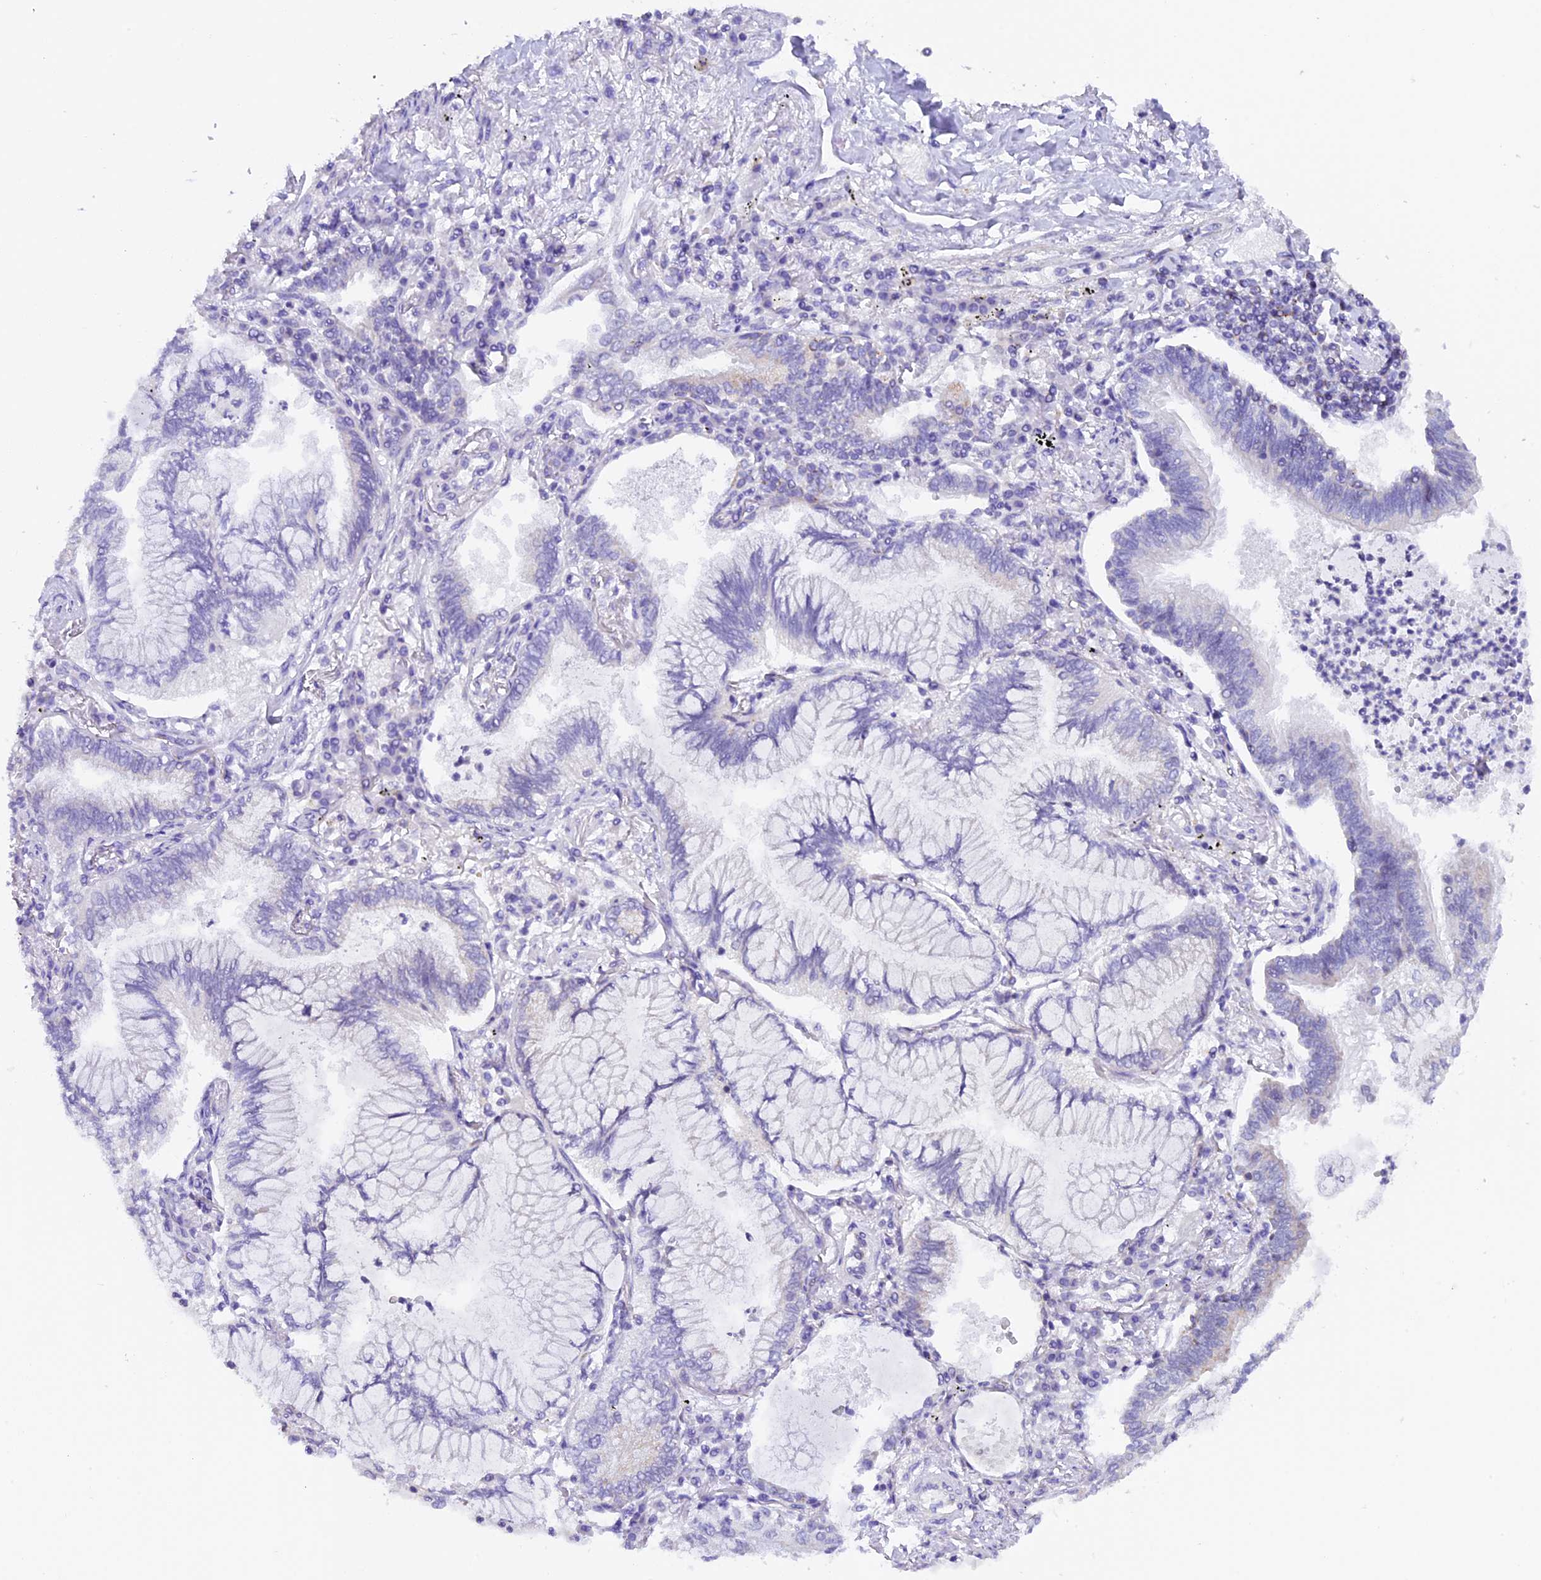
{"staining": {"intensity": "negative", "quantity": "none", "location": "none"}, "tissue": "lung cancer", "cell_type": "Tumor cells", "image_type": "cancer", "snomed": [{"axis": "morphology", "description": "Adenocarcinoma, NOS"}, {"axis": "topography", "description": "Lung"}], "caption": "Tumor cells show no significant expression in lung cancer (adenocarcinoma).", "gene": "TFAM", "patient": {"sex": "female", "age": 70}}